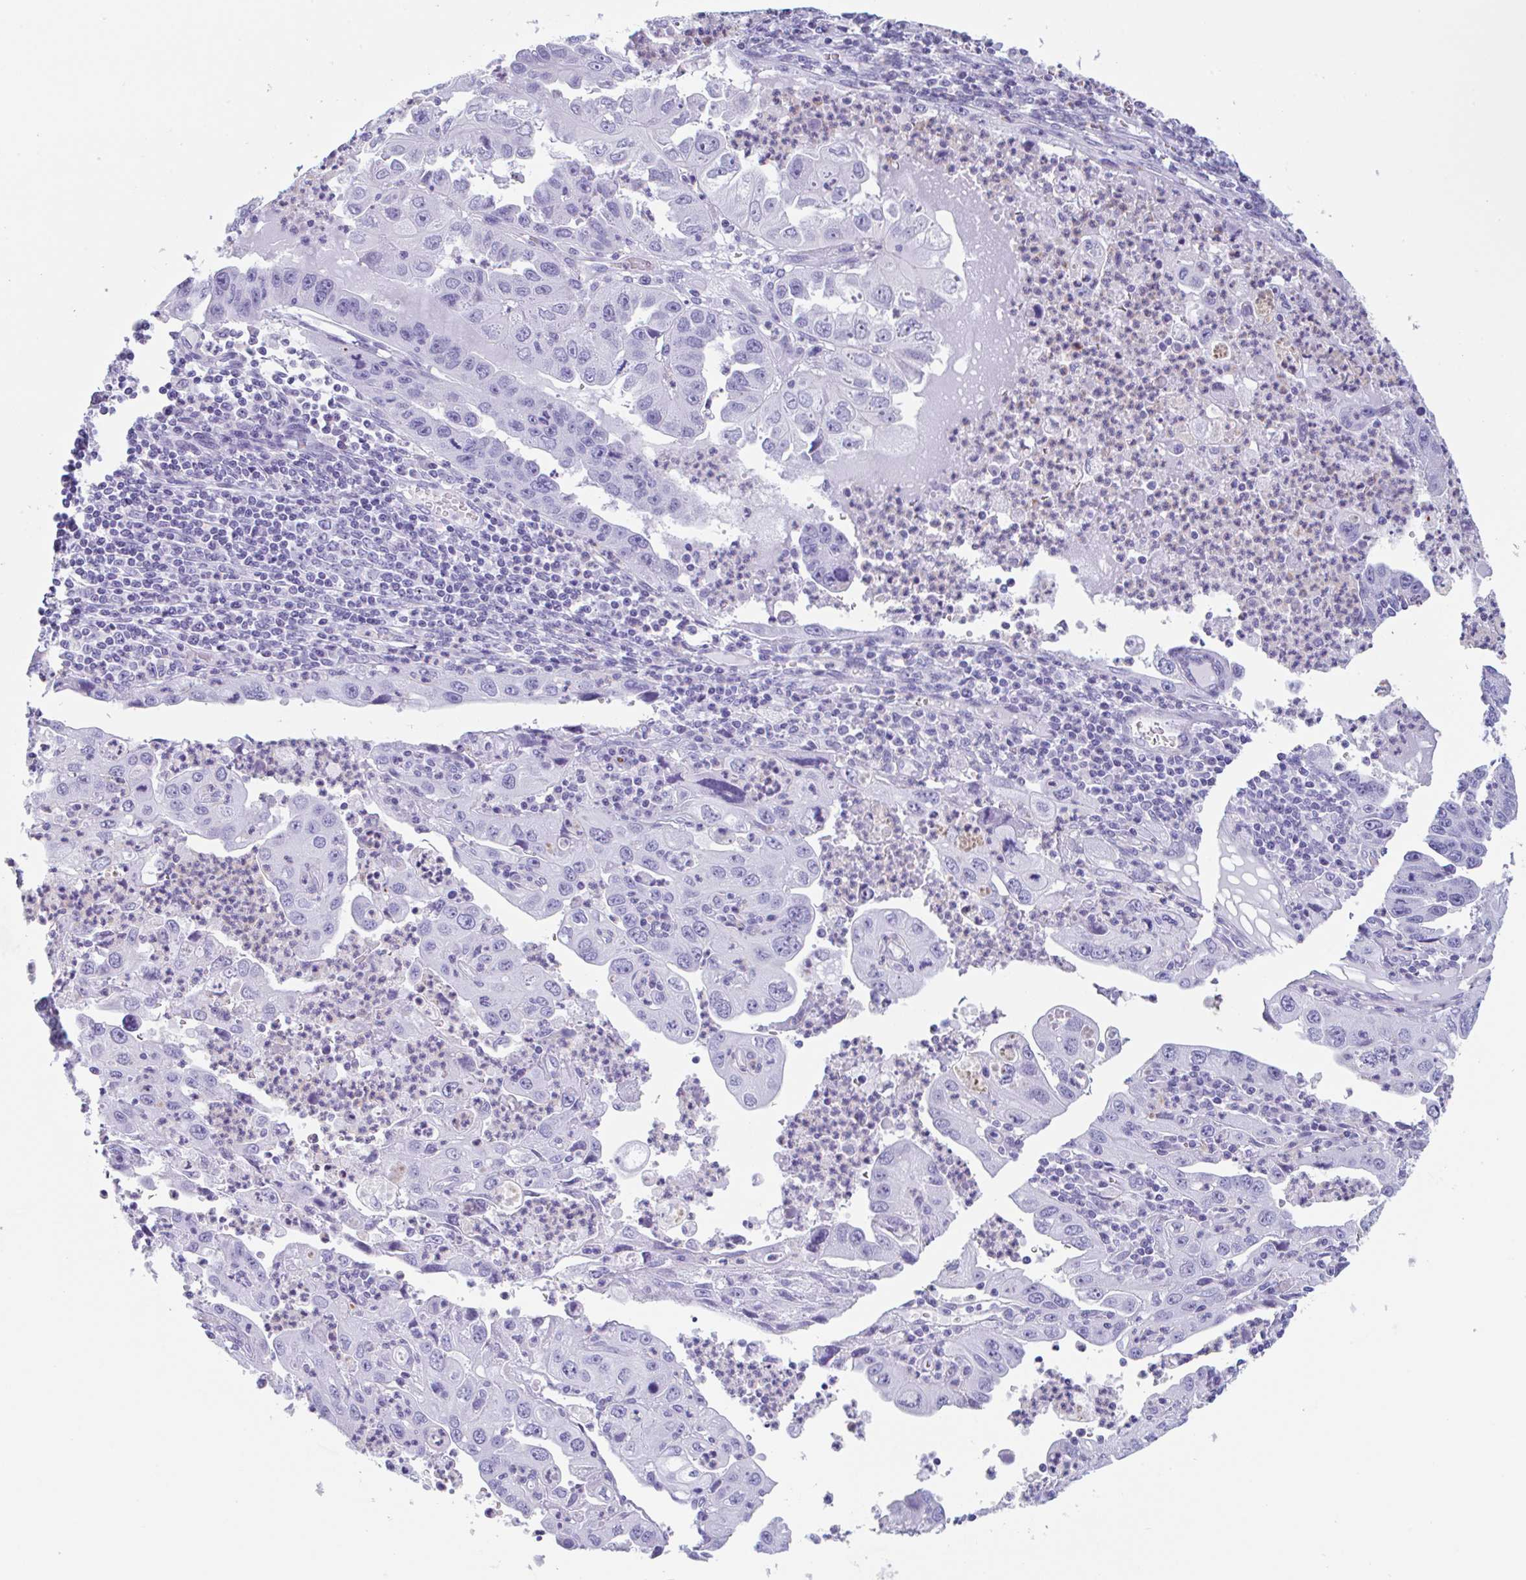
{"staining": {"intensity": "negative", "quantity": "none", "location": "none"}, "tissue": "endometrial cancer", "cell_type": "Tumor cells", "image_type": "cancer", "snomed": [{"axis": "morphology", "description": "Adenocarcinoma, NOS"}, {"axis": "topography", "description": "Uterus"}], "caption": "Micrograph shows no protein staining in tumor cells of endometrial adenocarcinoma tissue. The staining was performed using DAB (3,3'-diaminobenzidine) to visualize the protein expression in brown, while the nuclei were stained in blue with hematoxylin (Magnification: 20x).", "gene": "TAS2R41", "patient": {"sex": "female", "age": 62}}